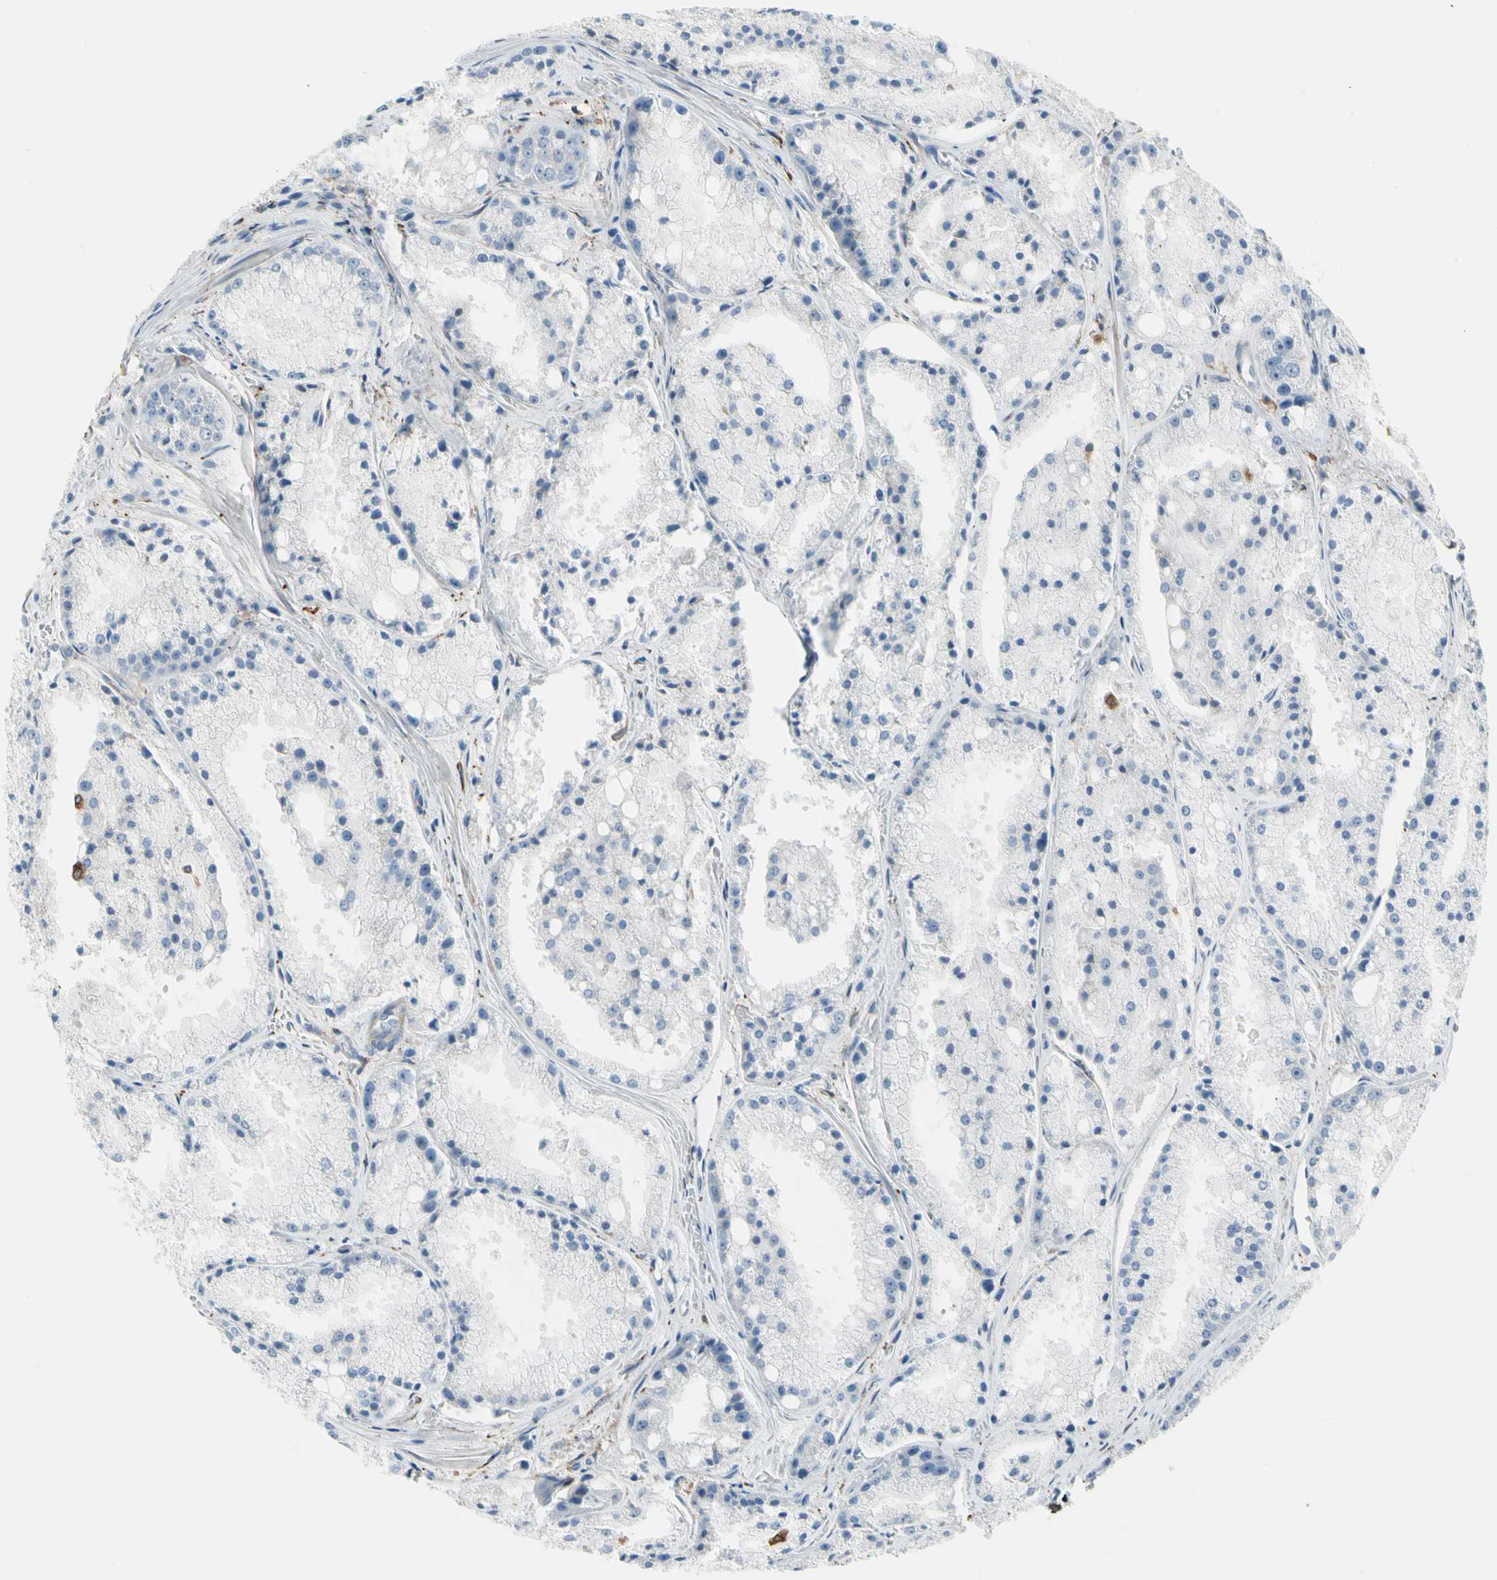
{"staining": {"intensity": "negative", "quantity": "none", "location": "none"}, "tissue": "prostate cancer", "cell_type": "Tumor cells", "image_type": "cancer", "snomed": [{"axis": "morphology", "description": "Adenocarcinoma, Low grade"}, {"axis": "topography", "description": "Prostate"}], "caption": "DAB immunohistochemical staining of human prostate adenocarcinoma (low-grade) reveals no significant staining in tumor cells.", "gene": "LRPAP1", "patient": {"sex": "male", "age": 64}}